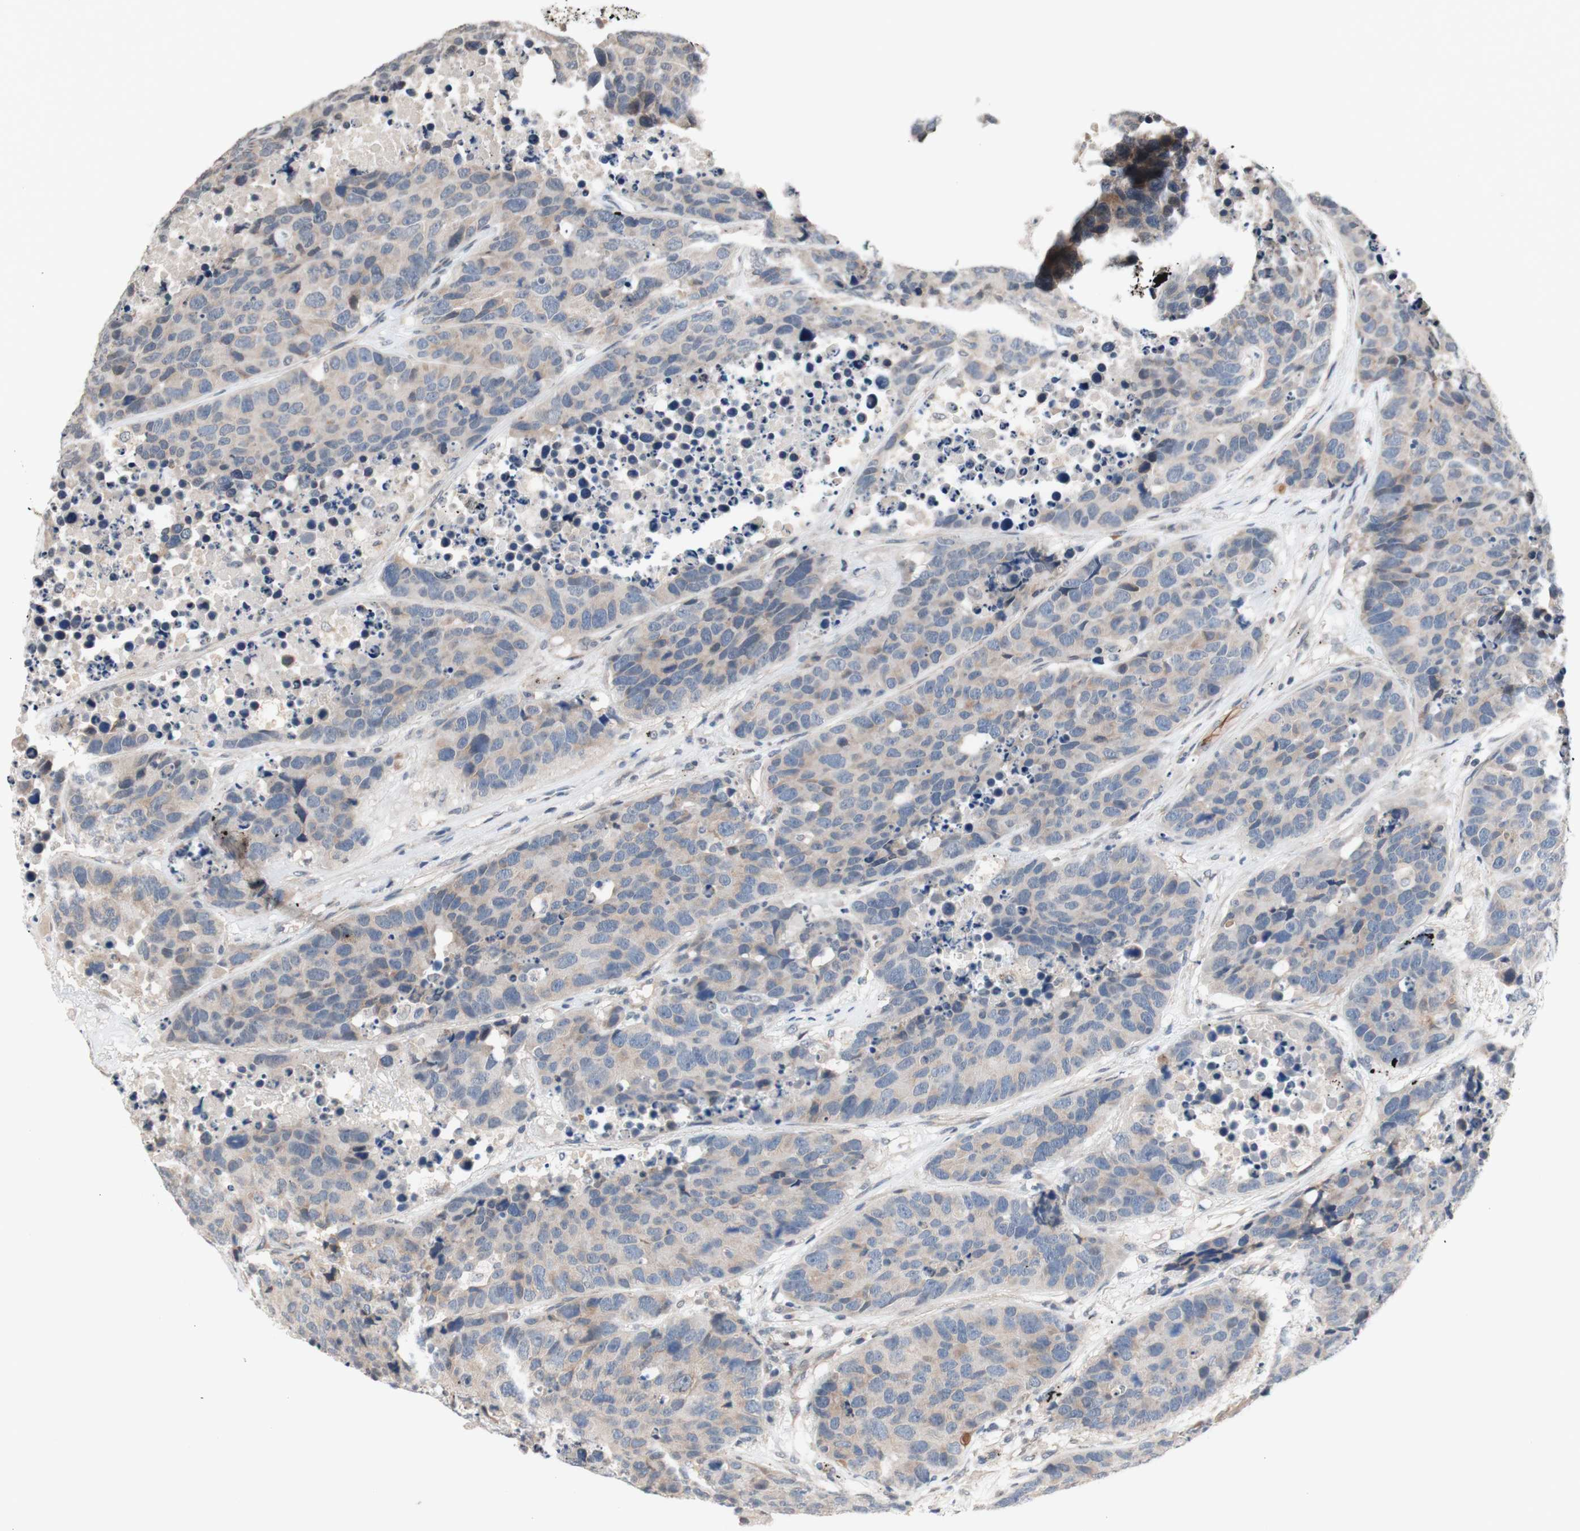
{"staining": {"intensity": "weak", "quantity": "<25%", "location": "cytoplasmic/membranous"}, "tissue": "carcinoid", "cell_type": "Tumor cells", "image_type": "cancer", "snomed": [{"axis": "morphology", "description": "Carcinoid, malignant, NOS"}, {"axis": "topography", "description": "Lung"}], "caption": "IHC image of neoplastic tissue: human carcinoid stained with DAB exhibits no significant protein staining in tumor cells.", "gene": "CD55", "patient": {"sex": "male", "age": 60}}